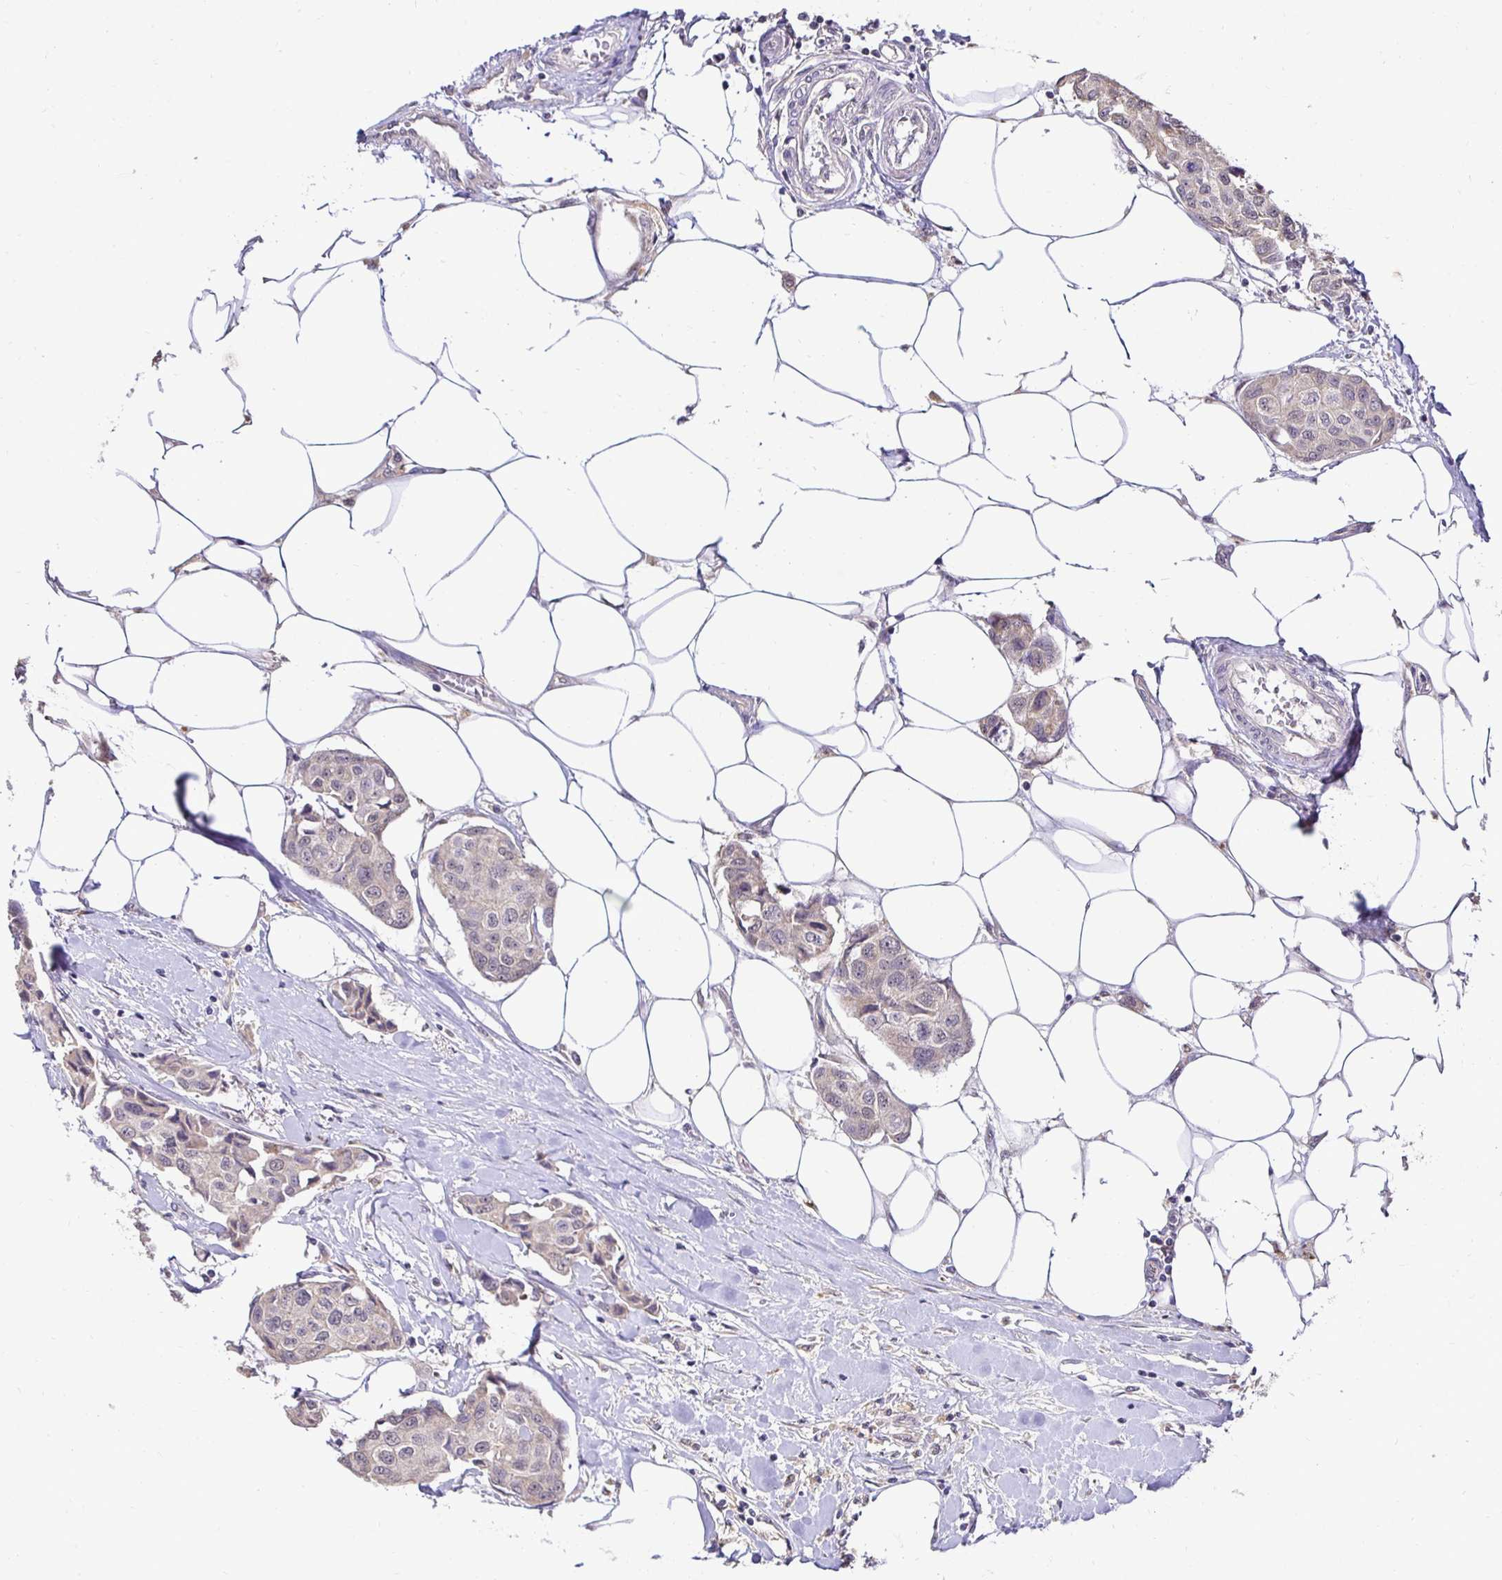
{"staining": {"intensity": "weak", "quantity": "<25%", "location": "cytoplasmic/membranous"}, "tissue": "breast cancer", "cell_type": "Tumor cells", "image_type": "cancer", "snomed": [{"axis": "morphology", "description": "Duct carcinoma"}, {"axis": "topography", "description": "Breast"}, {"axis": "topography", "description": "Lymph node"}], "caption": "Tumor cells show no significant staining in breast cancer. The staining is performed using DAB (3,3'-diaminobenzidine) brown chromogen with nuclei counter-stained in using hematoxylin.", "gene": "RHEBL1", "patient": {"sex": "female", "age": 80}}